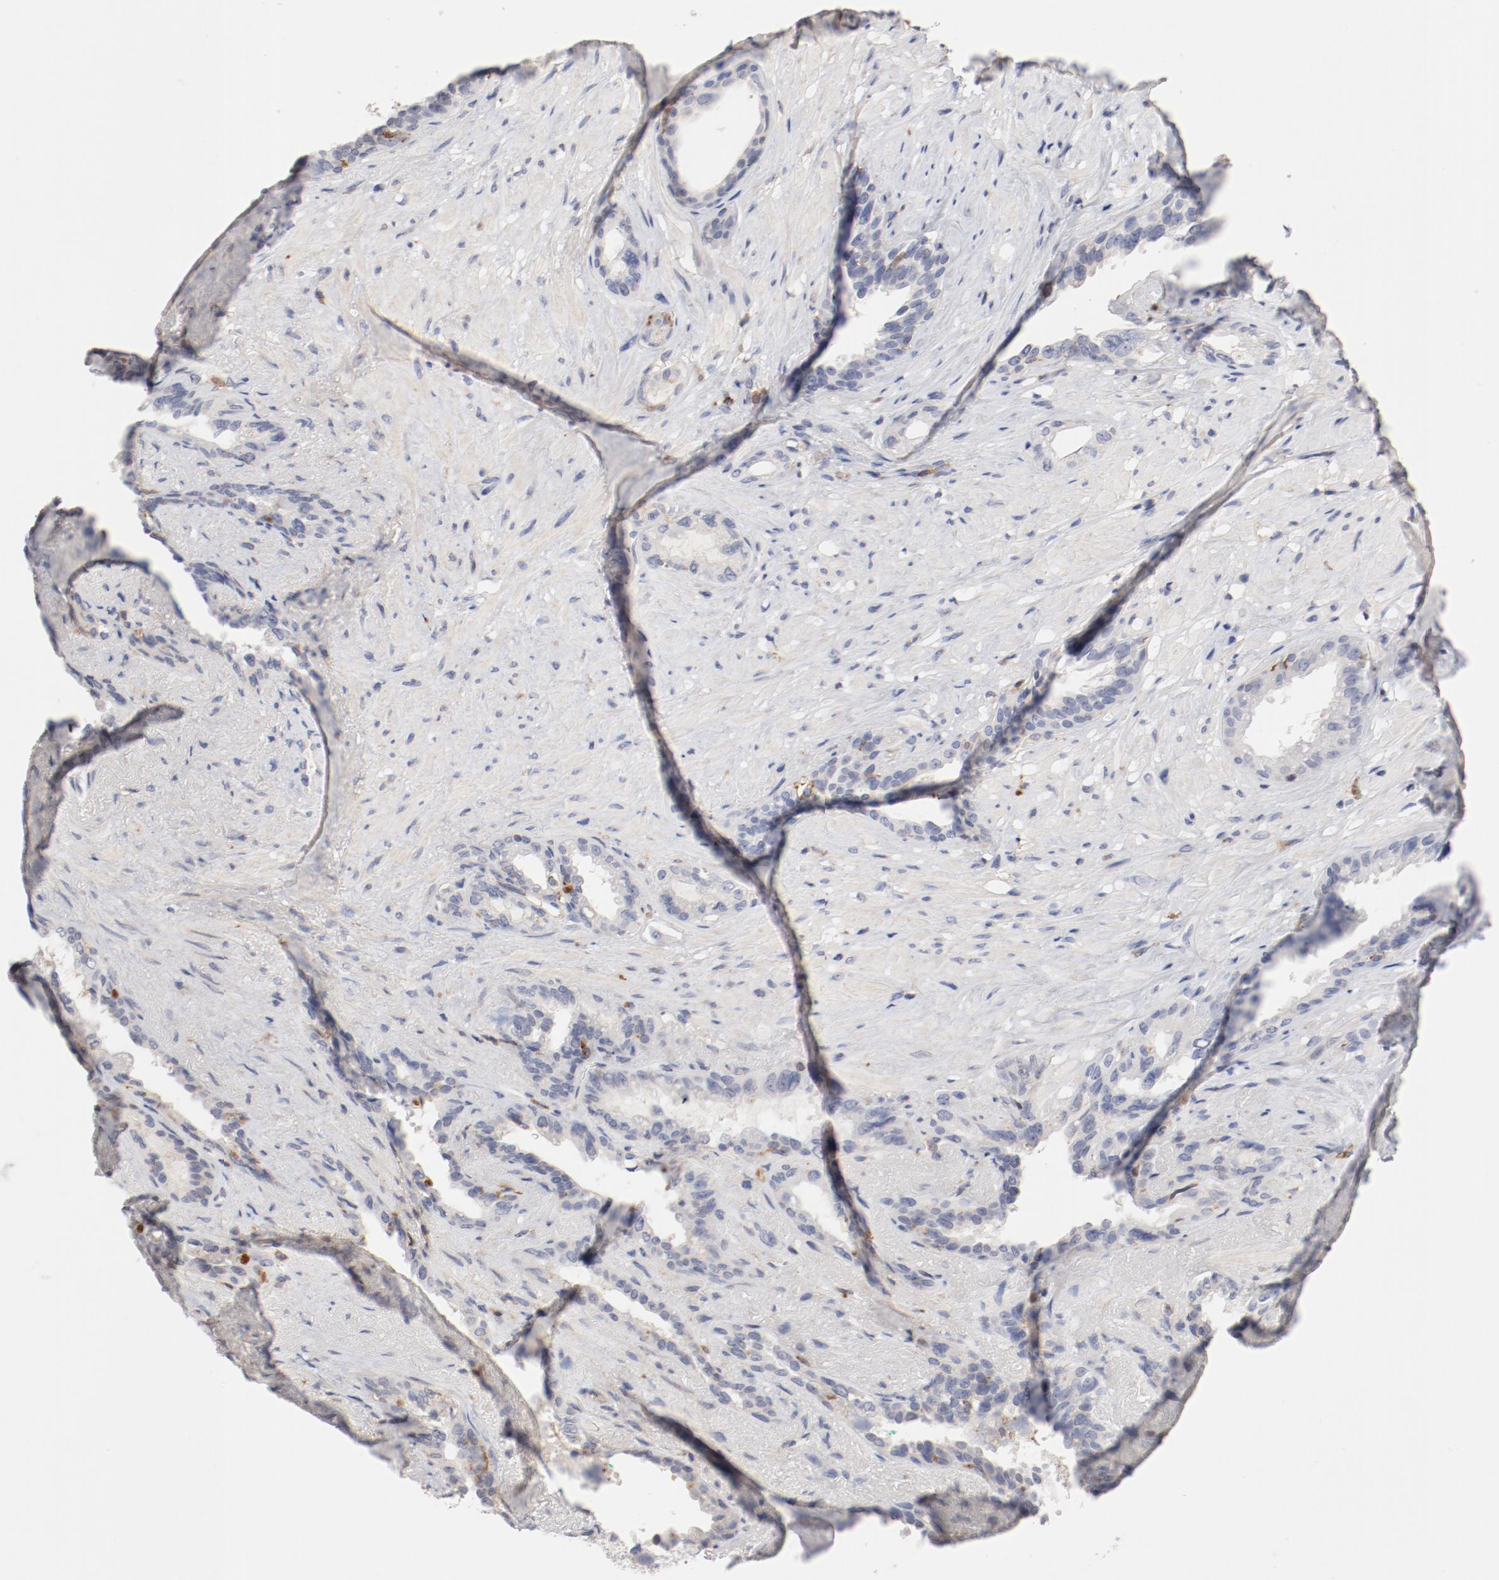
{"staining": {"intensity": "negative", "quantity": "none", "location": "none"}, "tissue": "seminal vesicle", "cell_type": "Glandular cells", "image_type": "normal", "snomed": [{"axis": "morphology", "description": "Normal tissue, NOS"}, {"axis": "topography", "description": "Seminal veicle"}], "caption": "Immunohistochemistry (IHC) histopathology image of normal human seminal vesicle stained for a protein (brown), which exhibits no expression in glandular cells.", "gene": "CBL", "patient": {"sex": "male", "age": 61}}